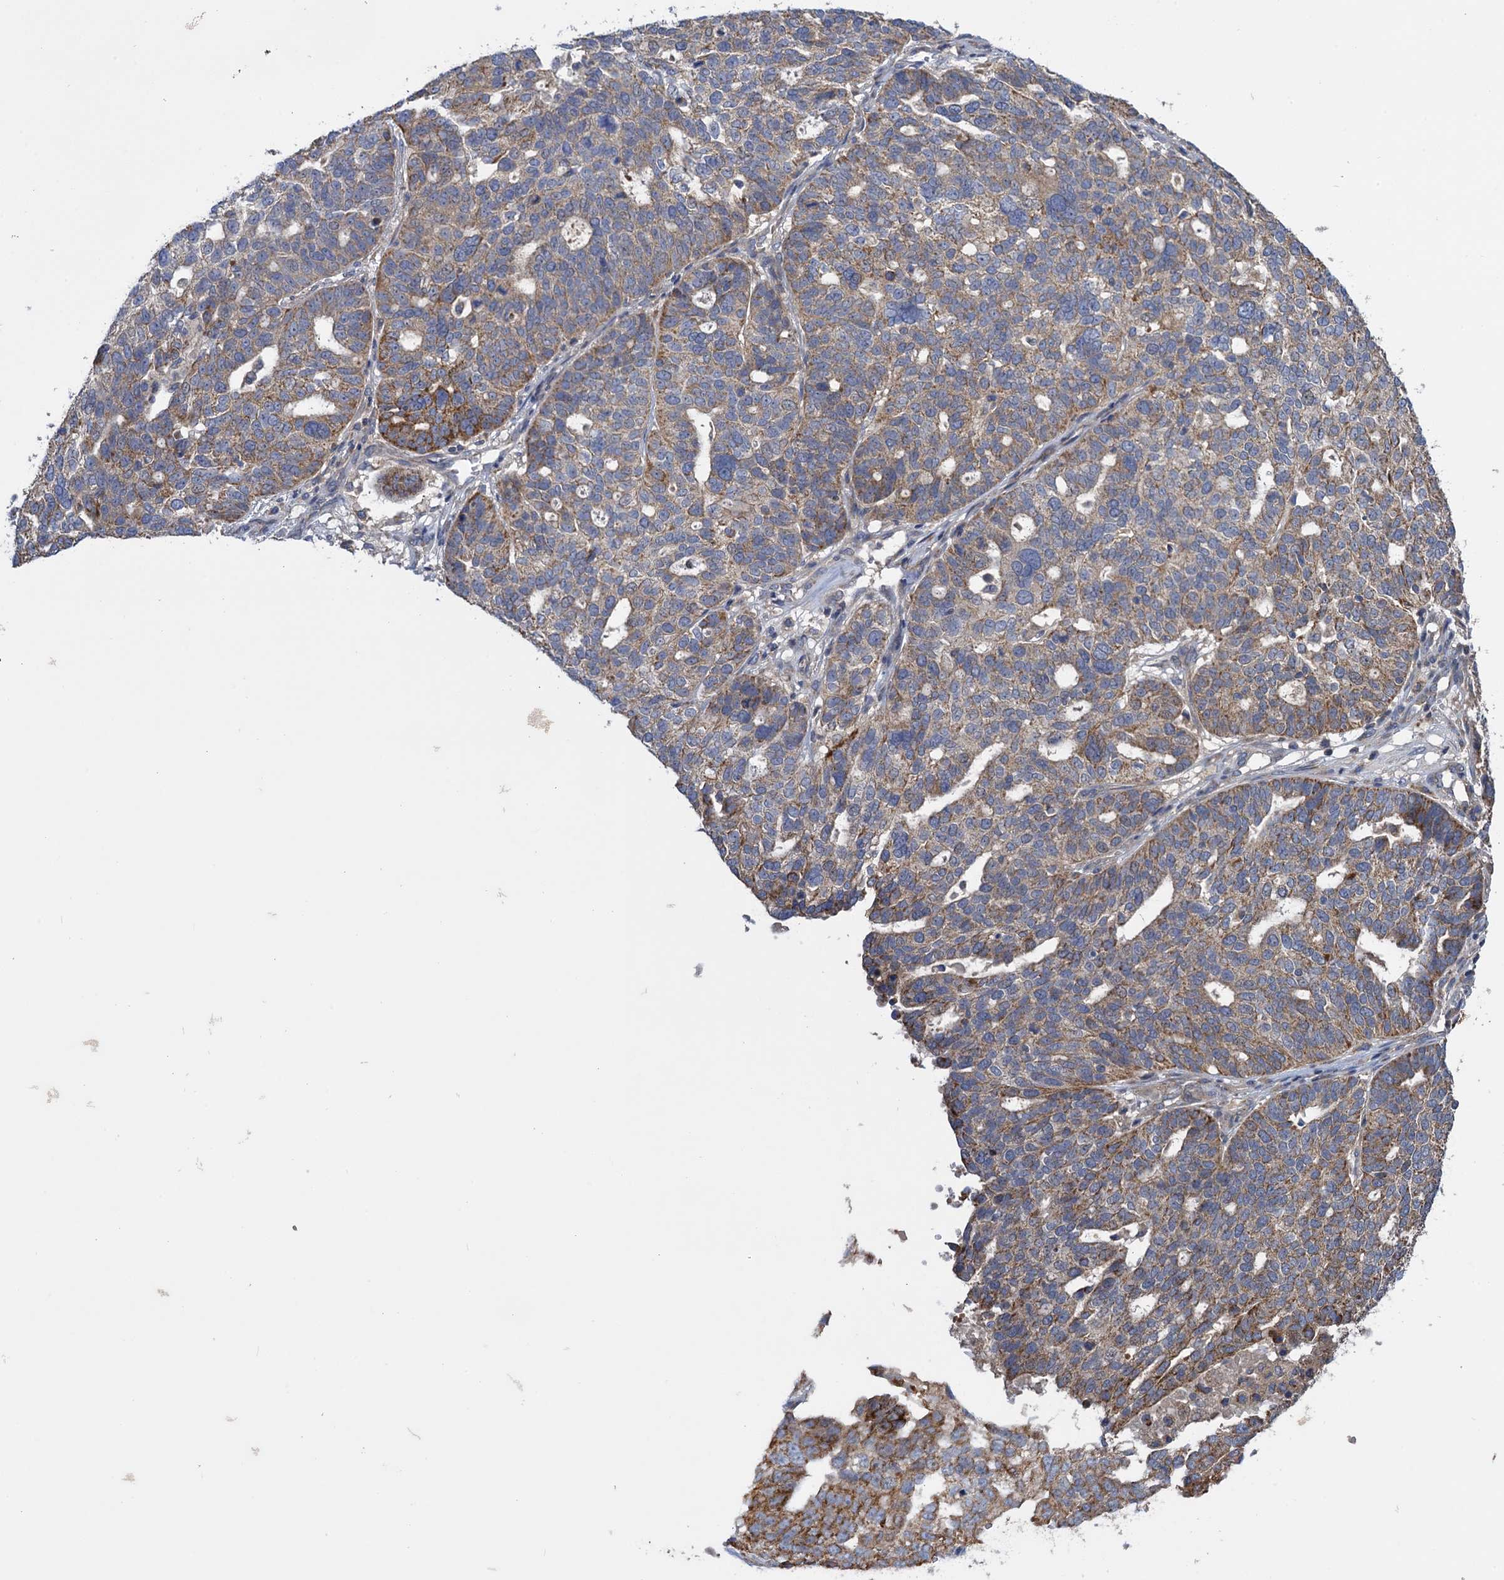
{"staining": {"intensity": "moderate", "quantity": "<25%", "location": "cytoplasmic/membranous"}, "tissue": "ovarian cancer", "cell_type": "Tumor cells", "image_type": "cancer", "snomed": [{"axis": "morphology", "description": "Cystadenocarcinoma, serous, NOS"}, {"axis": "topography", "description": "Ovary"}], "caption": "Brown immunohistochemical staining in ovarian serous cystadenocarcinoma reveals moderate cytoplasmic/membranous positivity in about <25% of tumor cells.", "gene": "WDR88", "patient": {"sex": "female", "age": 59}}